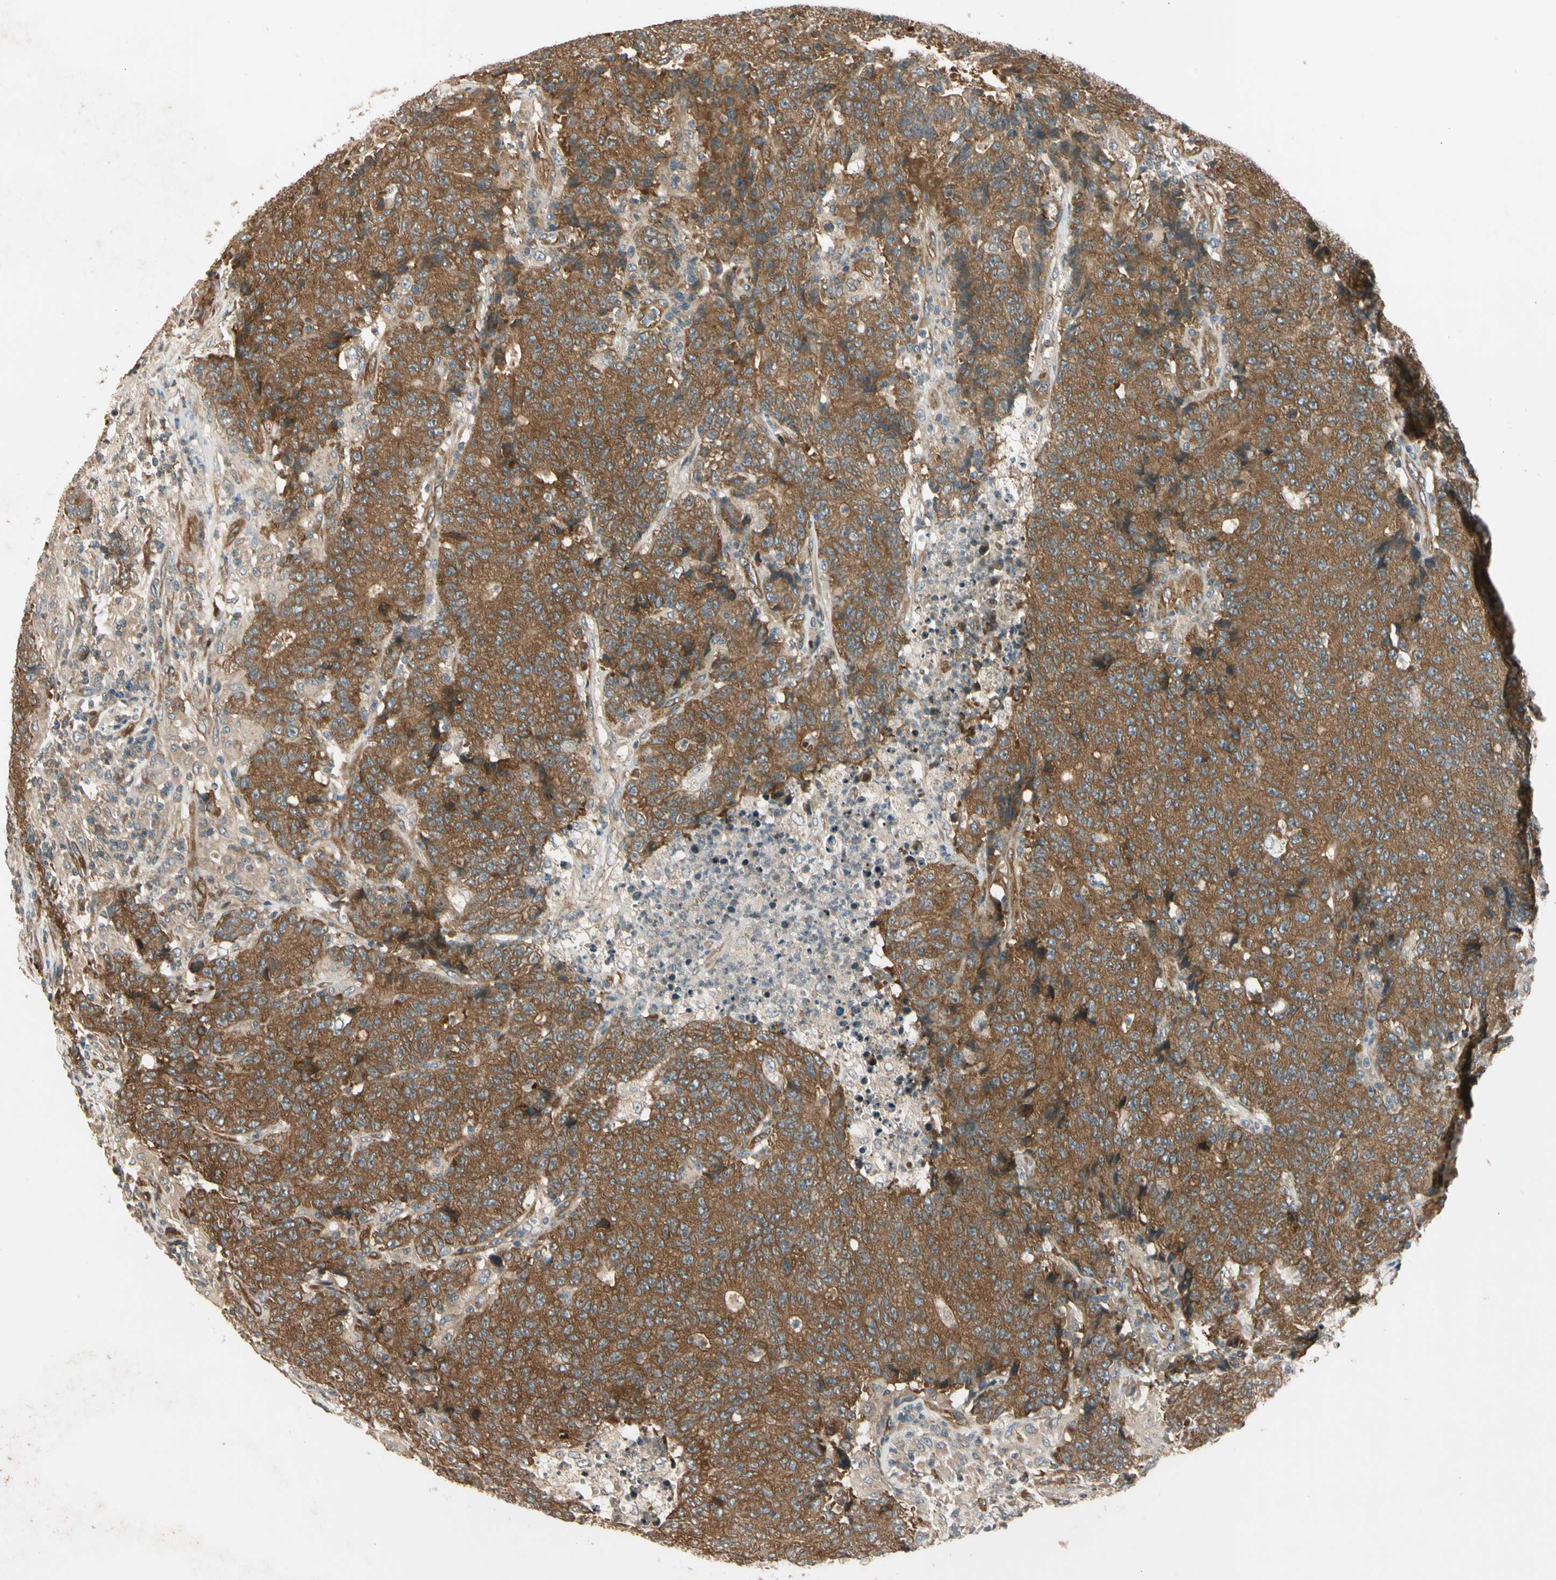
{"staining": {"intensity": "moderate", "quantity": ">75%", "location": "cytoplasmic/membranous"}, "tissue": "colorectal cancer", "cell_type": "Tumor cells", "image_type": "cancer", "snomed": [{"axis": "morphology", "description": "Normal tissue, NOS"}, {"axis": "morphology", "description": "Adenocarcinoma, NOS"}, {"axis": "topography", "description": "Colon"}], "caption": "High-magnification brightfield microscopy of colorectal cancer (adenocarcinoma) stained with DAB (3,3'-diaminobenzidine) (brown) and counterstained with hematoxylin (blue). tumor cells exhibit moderate cytoplasmic/membranous staining is seen in approximately>75% of cells.", "gene": "ROCK2", "patient": {"sex": "female", "age": 75}}